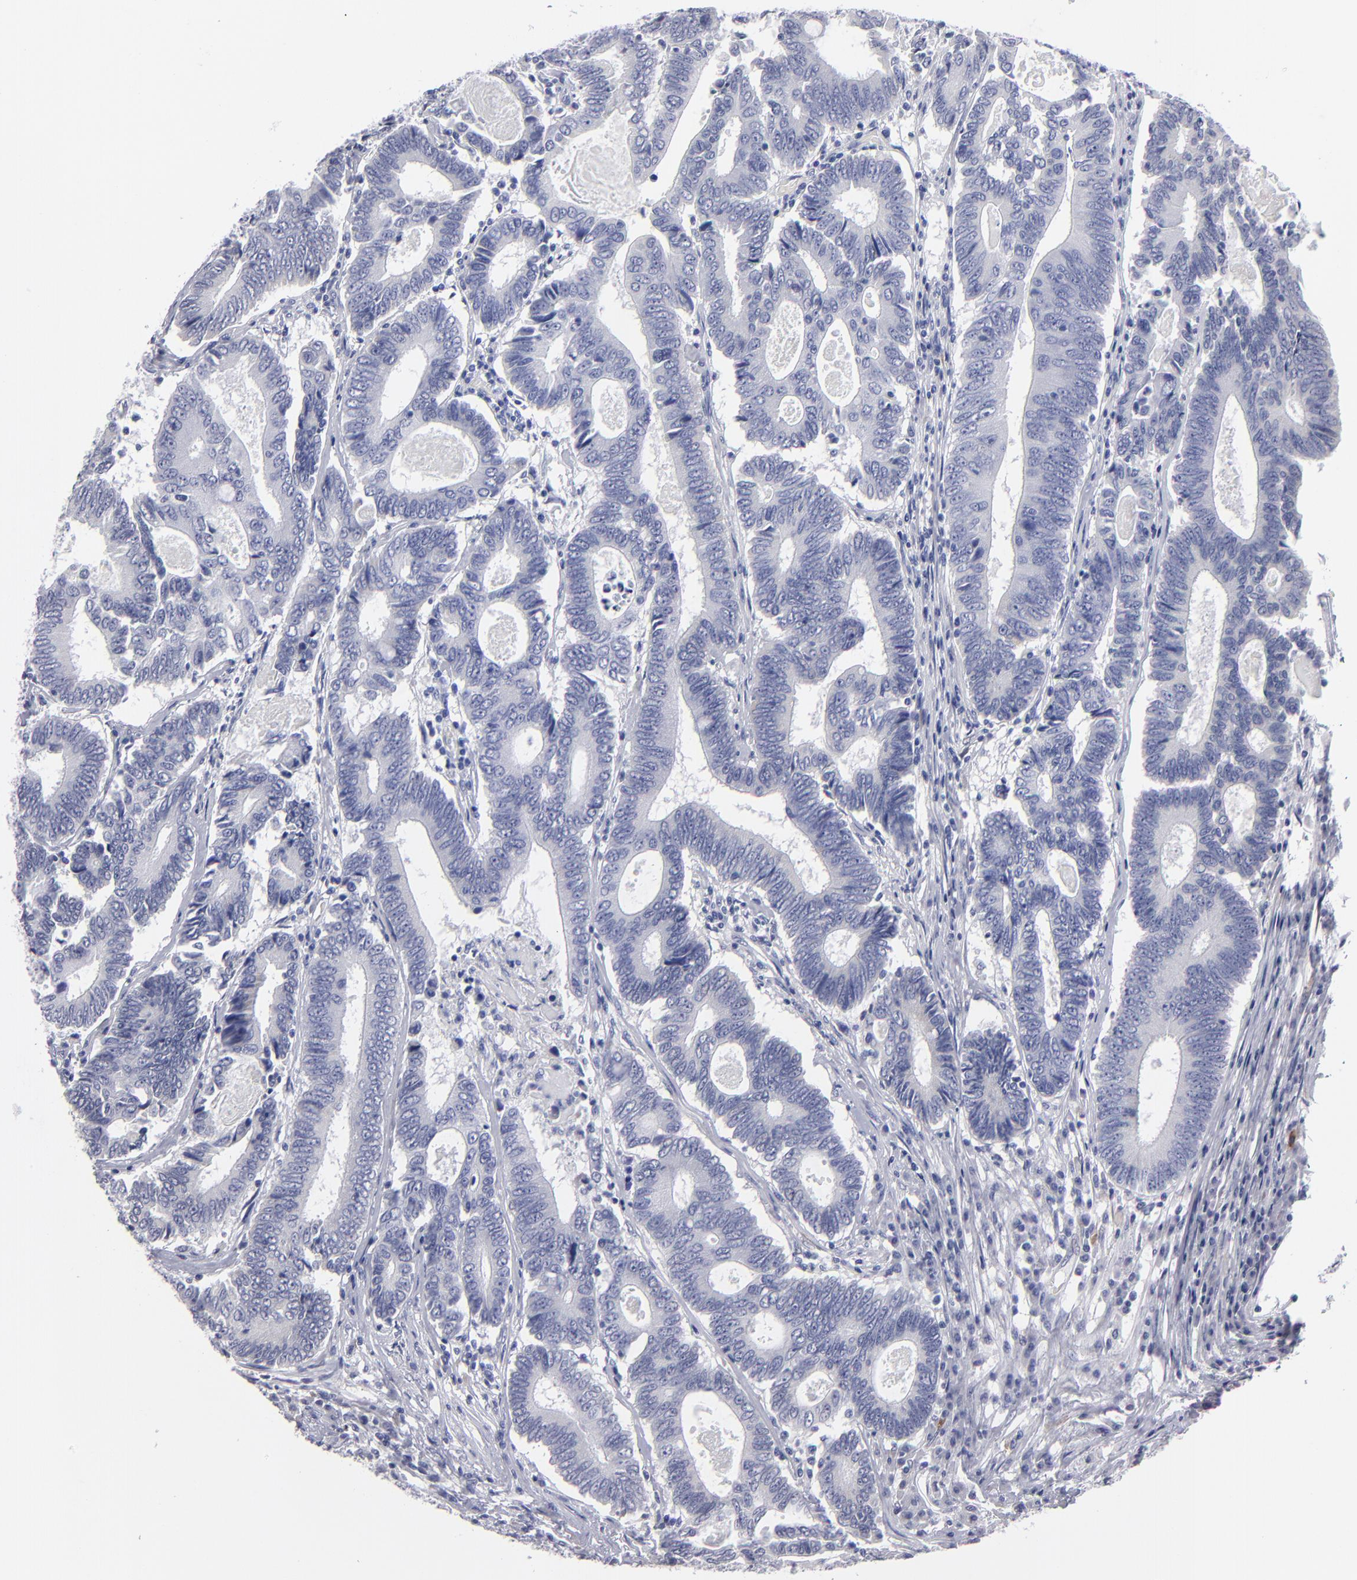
{"staining": {"intensity": "negative", "quantity": "none", "location": "none"}, "tissue": "colorectal cancer", "cell_type": "Tumor cells", "image_type": "cancer", "snomed": [{"axis": "morphology", "description": "Adenocarcinoma, NOS"}, {"axis": "topography", "description": "Colon"}], "caption": "DAB immunohistochemical staining of colorectal adenocarcinoma displays no significant expression in tumor cells.", "gene": "CADM3", "patient": {"sex": "female", "age": 78}}